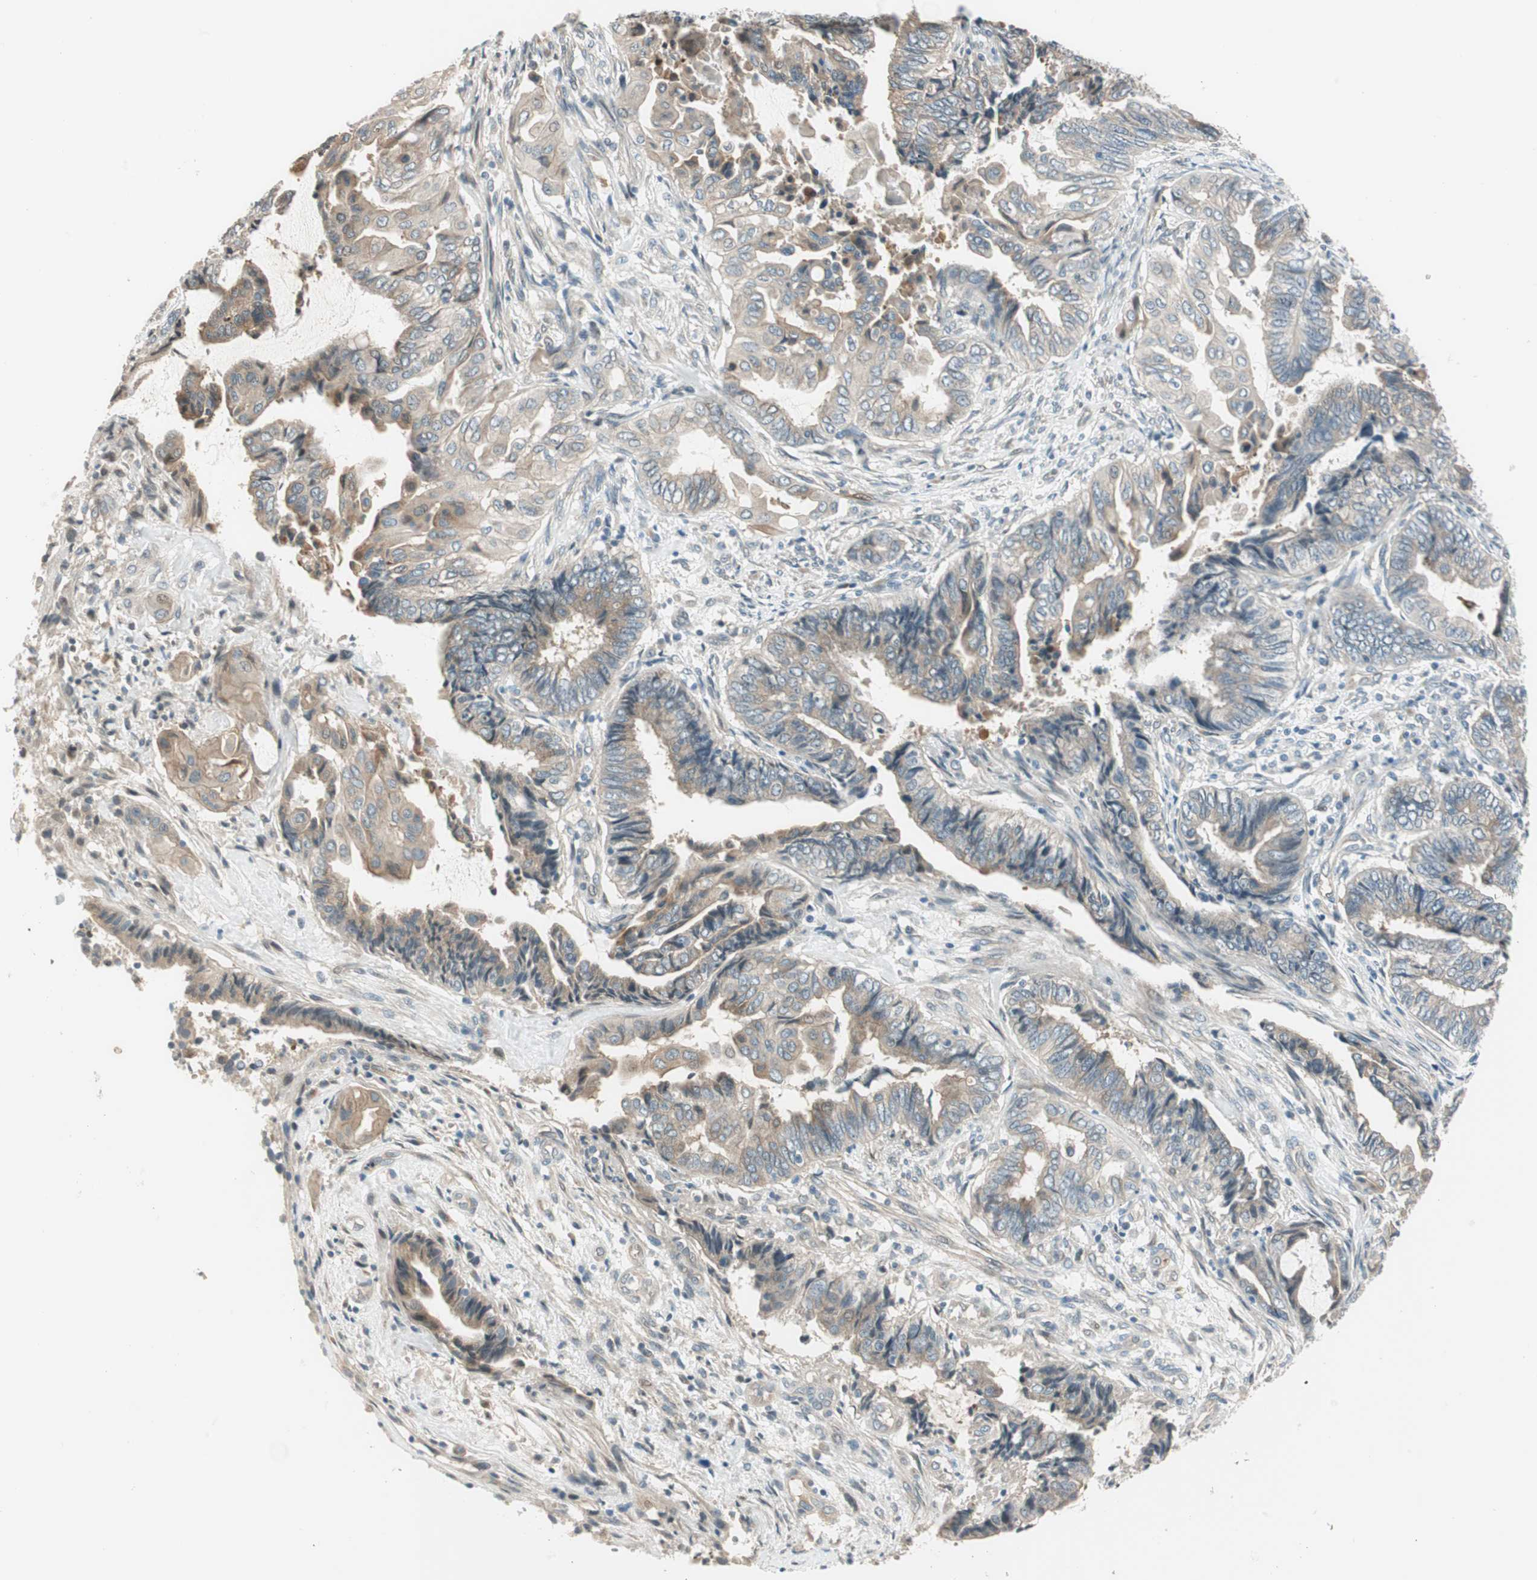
{"staining": {"intensity": "weak", "quantity": ">75%", "location": "cytoplasmic/membranous"}, "tissue": "endometrial cancer", "cell_type": "Tumor cells", "image_type": "cancer", "snomed": [{"axis": "morphology", "description": "Adenocarcinoma, NOS"}, {"axis": "topography", "description": "Uterus"}, {"axis": "topography", "description": "Endometrium"}], "caption": "A brown stain highlights weak cytoplasmic/membranous staining of a protein in endometrial cancer tumor cells.", "gene": "CGRRF1", "patient": {"sex": "female", "age": 70}}